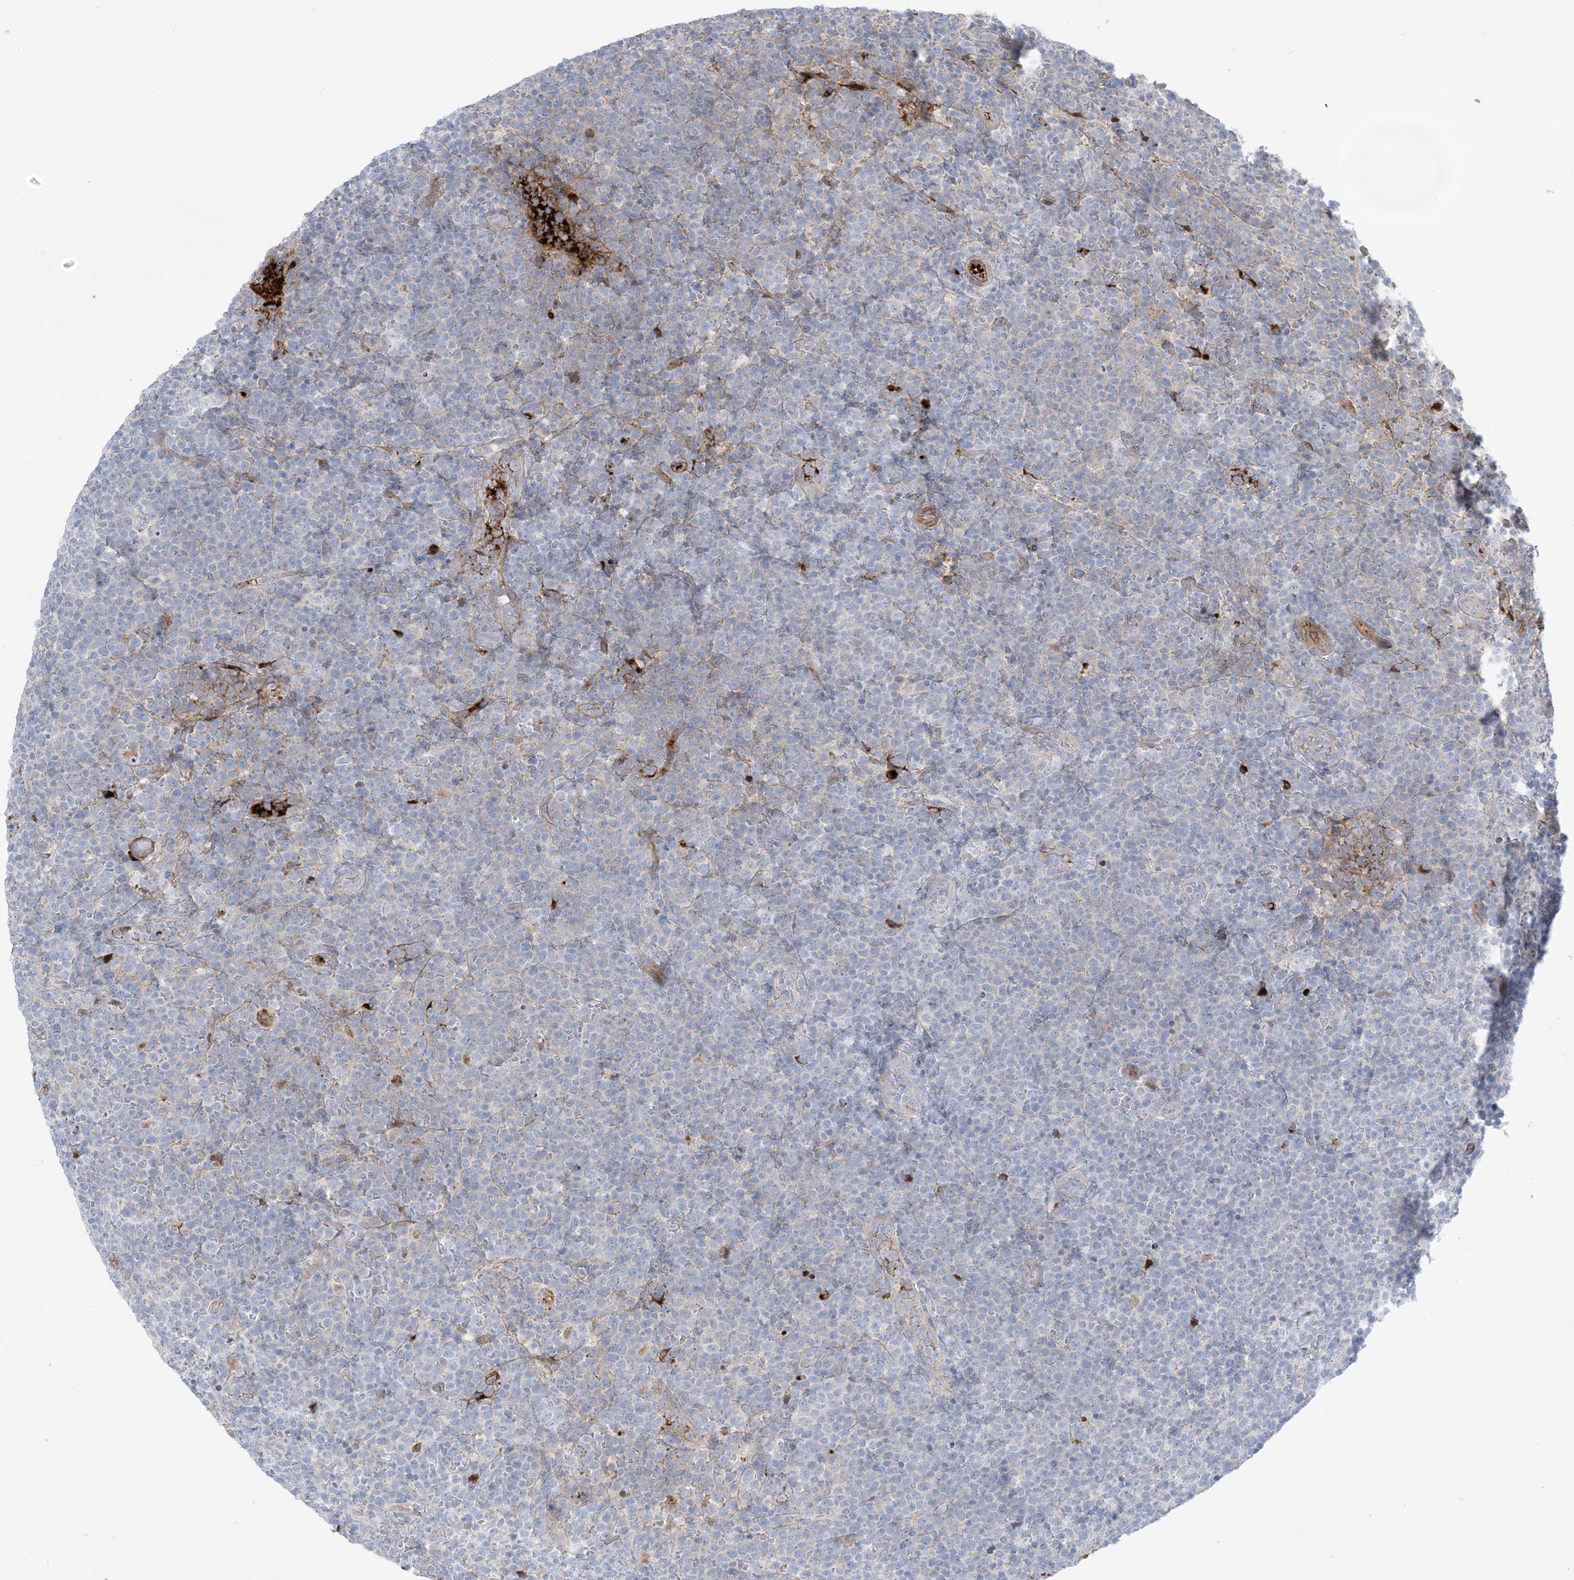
{"staining": {"intensity": "weak", "quantity": "<25%", "location": "cytoplasmic/membranous"}, "tissue": "lymphoma", "cell_type": "Tumor cells", "image_type": "cancer", "snomed": [{"axis": "morphology", "description": "Malignant lymphoma, non-Hodgkin's type, High grade"}, {"axis": "topography", "description": "Lymph node"}], "caption": "IHC histopathology image of neoplastic tissue: lymphoma stained with DAB (3,3'-diaminobenzidine) reveals no significant protein positivity in tumor cells. Brightfield microscopy of immunohistochemistry (IHC) stained with DAB (3,3'-diaminobenzidine) (brown) and hematoxylin (blue), captured at high magnification.", "gene": "ATP11C", "patient": {"sex": "male", "age": 61}}